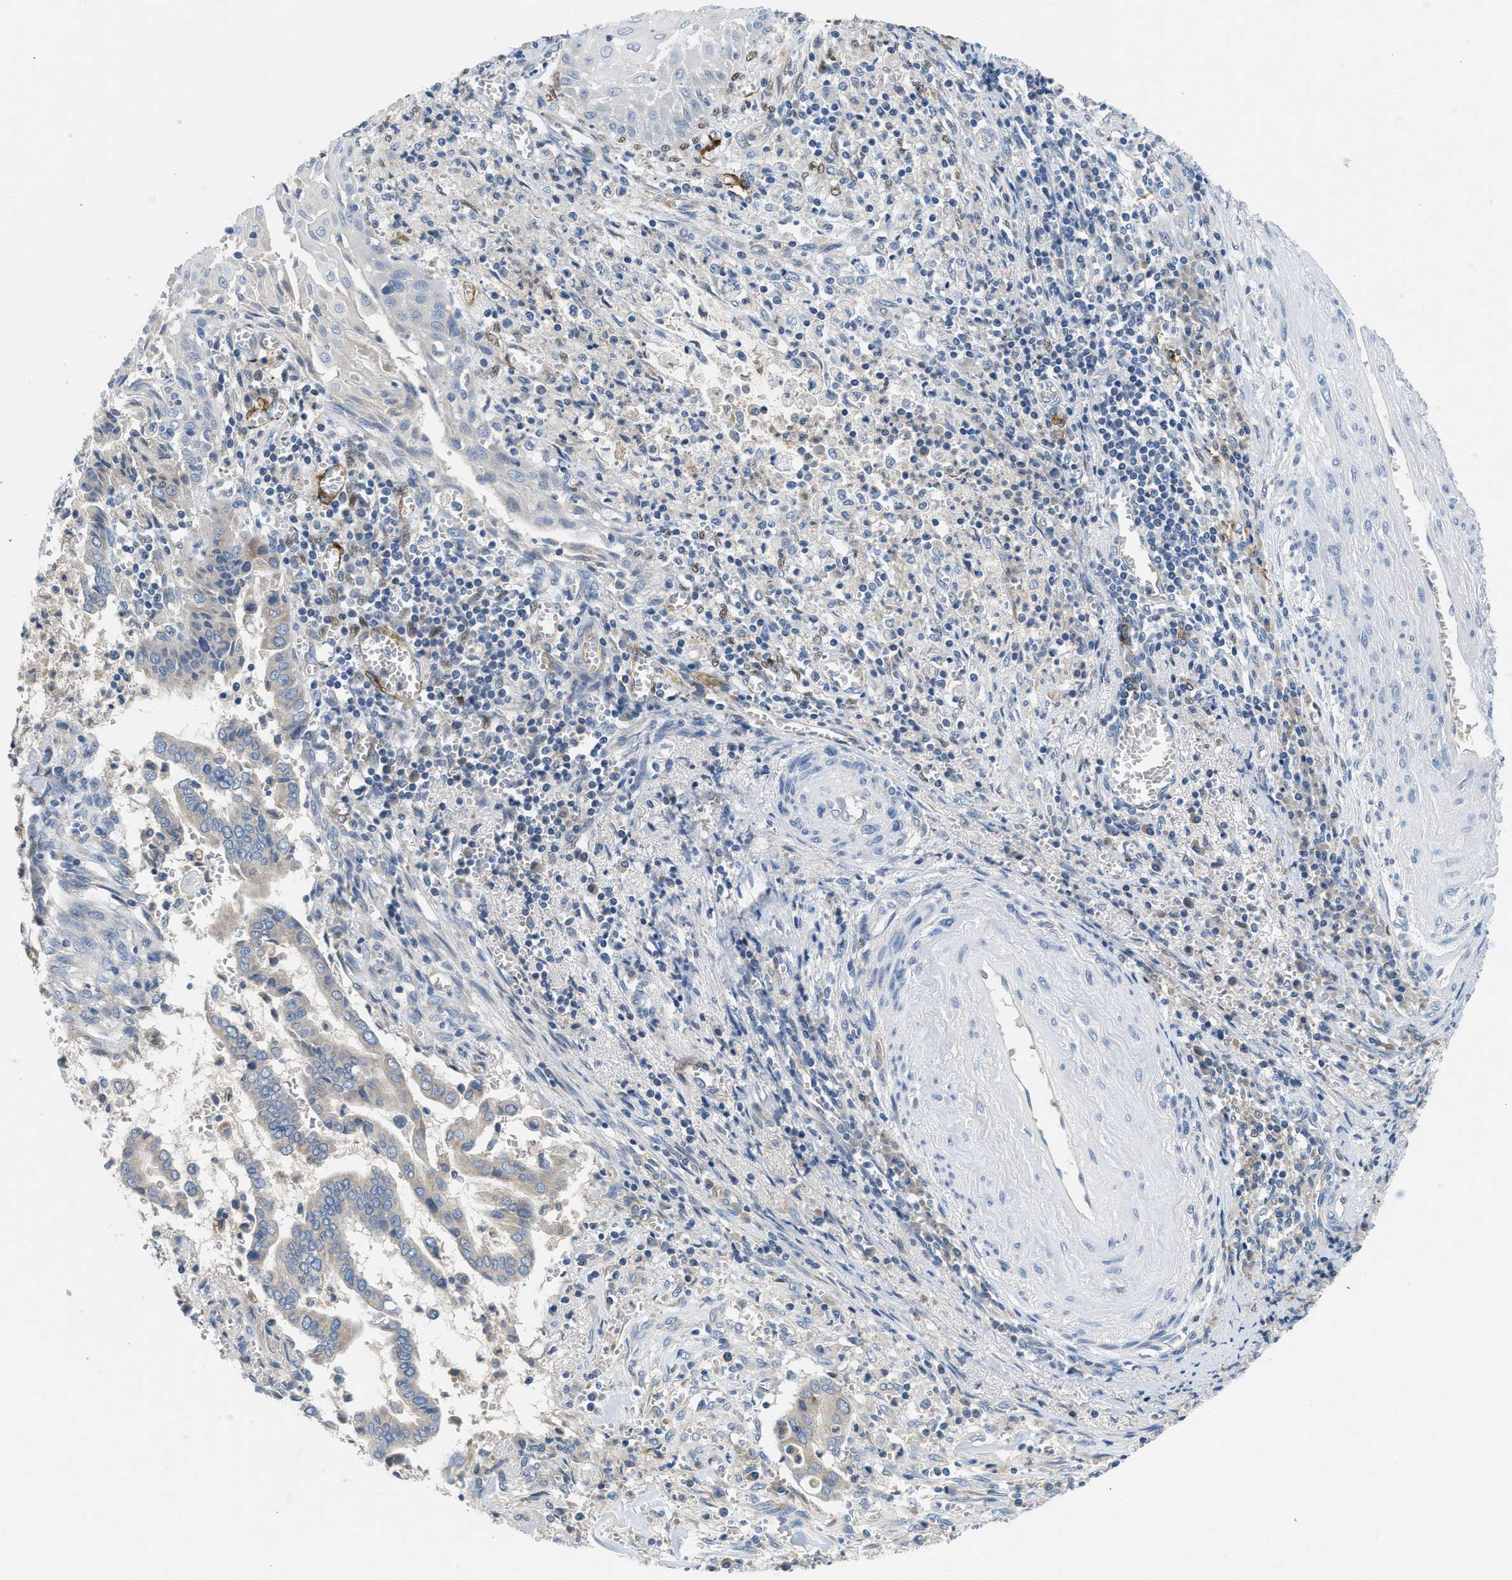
{"staining": {"intensity": "negative", "quantity": "none", "location": "none"}, "tissue": "cervical cancer", "cell_type": "Tumor cells", "image_type": "cancer", "snomed": [{"axis": "morphology", "description": "Adenocarcinoma, NOS"}, {"axis": "topography", "description": "Cervix"}], "caption": "DAB immunohistochemical staining of adenocarcinoma (cervical) reveals no significant staining in tumor cells.", "gene": "PGR", "patient": {"sex": "female", "age": 44}}